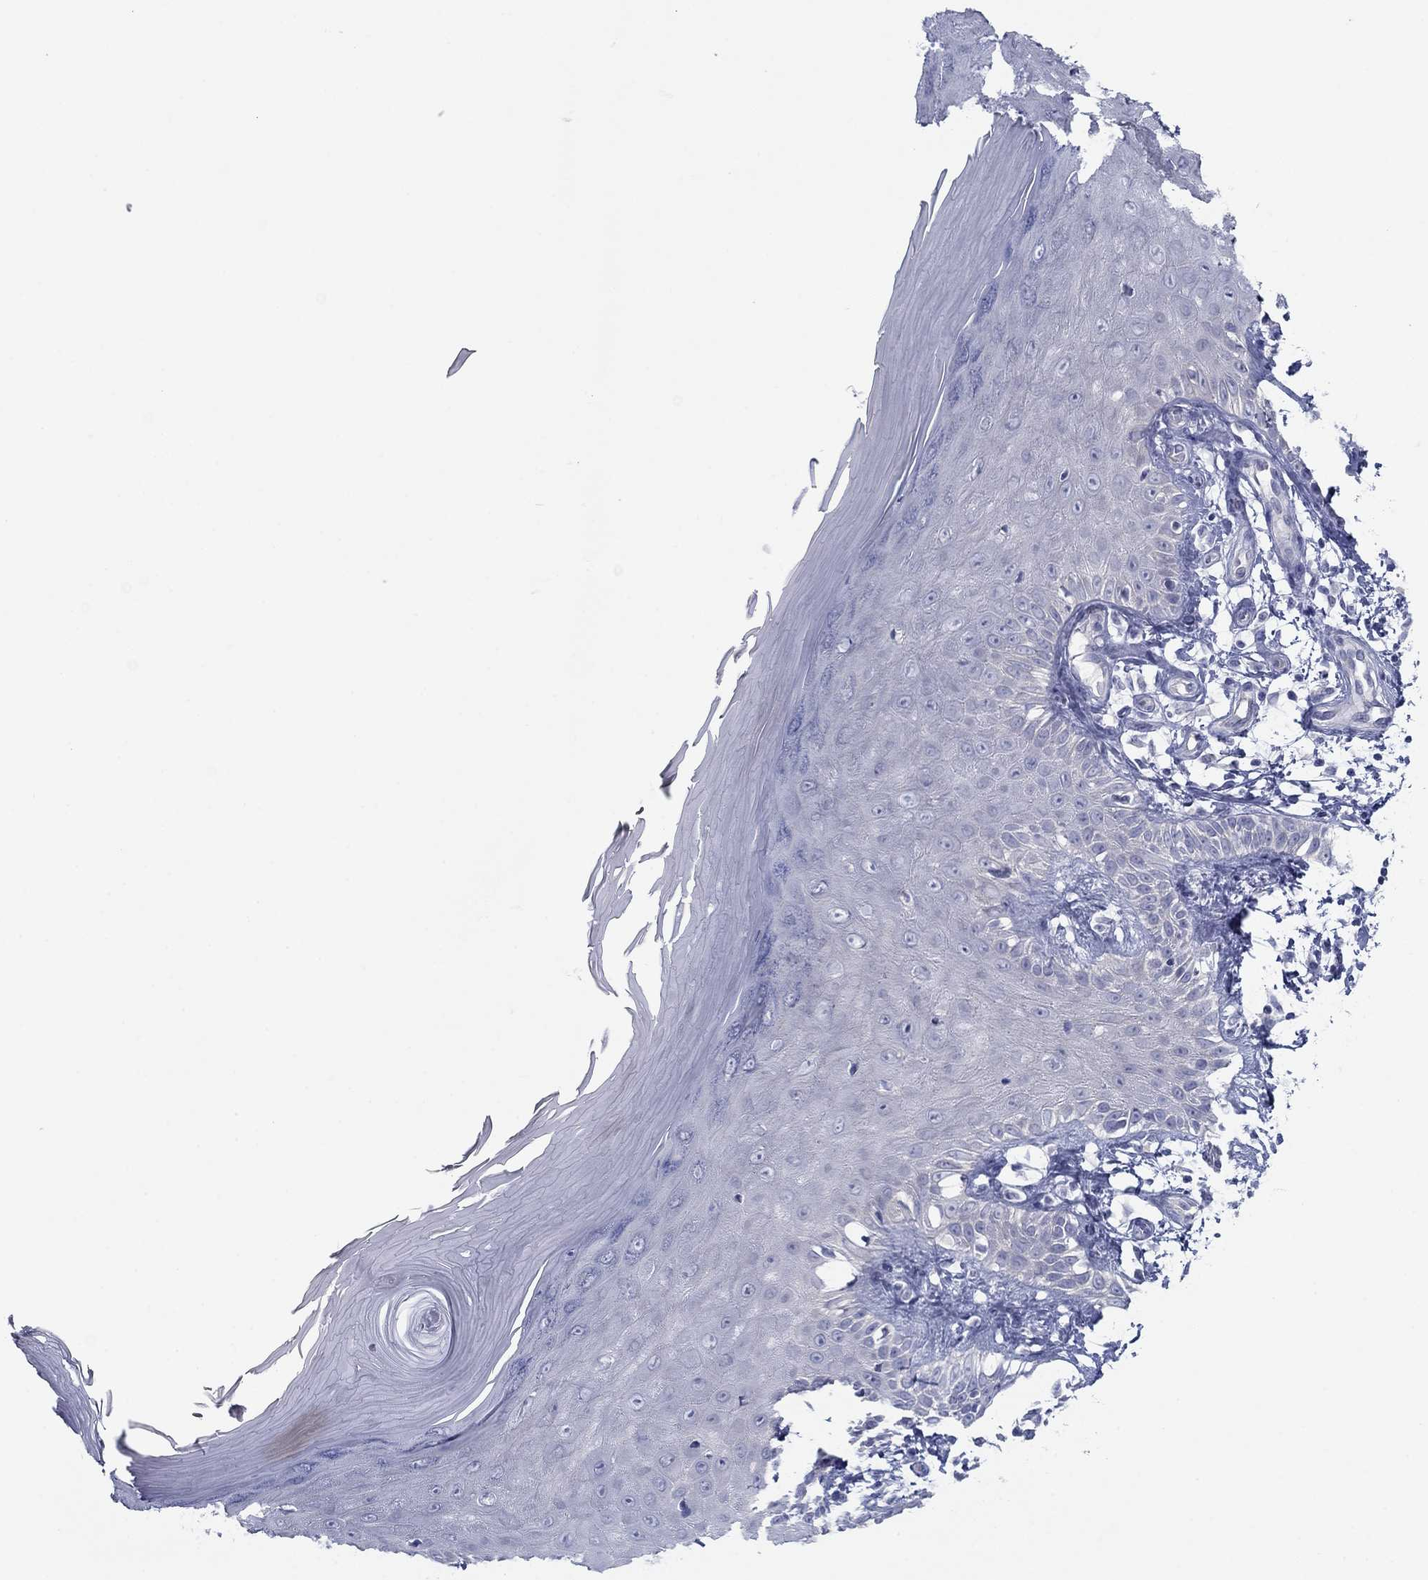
{"staining": {"intensity": "negative", "quantity": "none", "location": "none"}, "tissue": "skin", "cell_type": "Fibroblasts", "image_type": "normal", "snomed": [{"axis": "morphology", "description": "Normal tissue, NOS"}, {"axis": "morphology", "description": "Inflammation, NOS"}, {"axis": "morphology", "description": "Fibrosis, NOS"}, {"axis": "topography", "description": "Skin"}], "caption": "Immunohistochemistry photomicrograph of normal skin stained for a protein (brown), which displays no staining in fibroblasts. (Stains: DAB immunohistochemistry with hematoxylin counter stain, Microscopy: brightfield microscopy at high magnification).", "gene": "PLS1", "patient": {"sex": "male", "age": 71}}